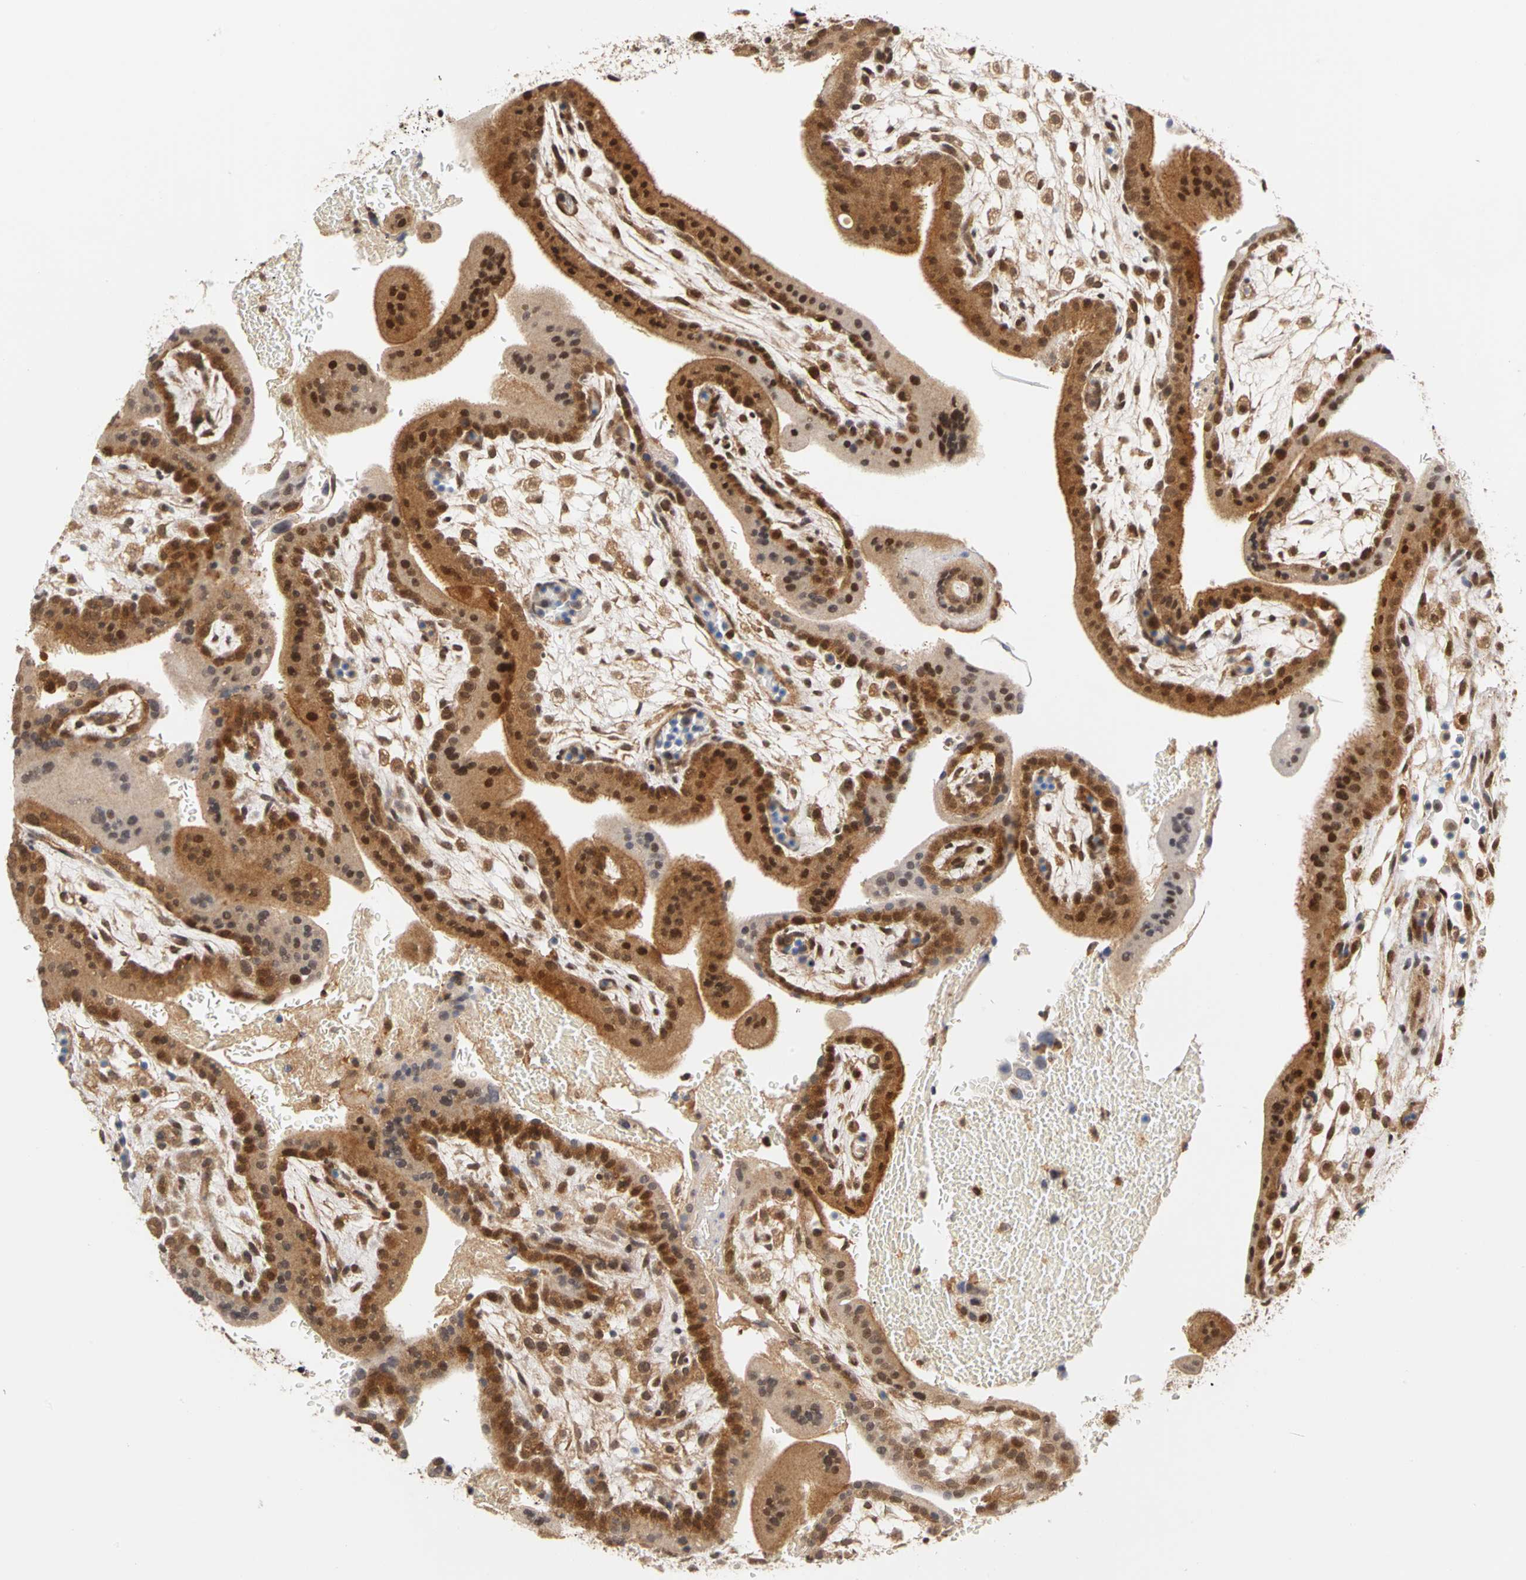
{"staining": {"intensity": "moderate", "quantity": ">75%", "location": "cytoplasmic/membranous,nuclear"}, "tissue": "placenta", "cell_type": "Decidual cells", "image_type": "normal", "snomed": [{"axis": "morphology", "description": "Normal tissue, NOS"}, {"axis": "topography", "description": "Placenta"}], "caption": "Approximately >75% of decidual cells in normal placenta display moderate cytoplasmic/membranous,nuclear protein positivity as visualized by brown immunohistochemical staining.", "gene": "UBE2M", "patient": {"sex": "female", "age": 35}}